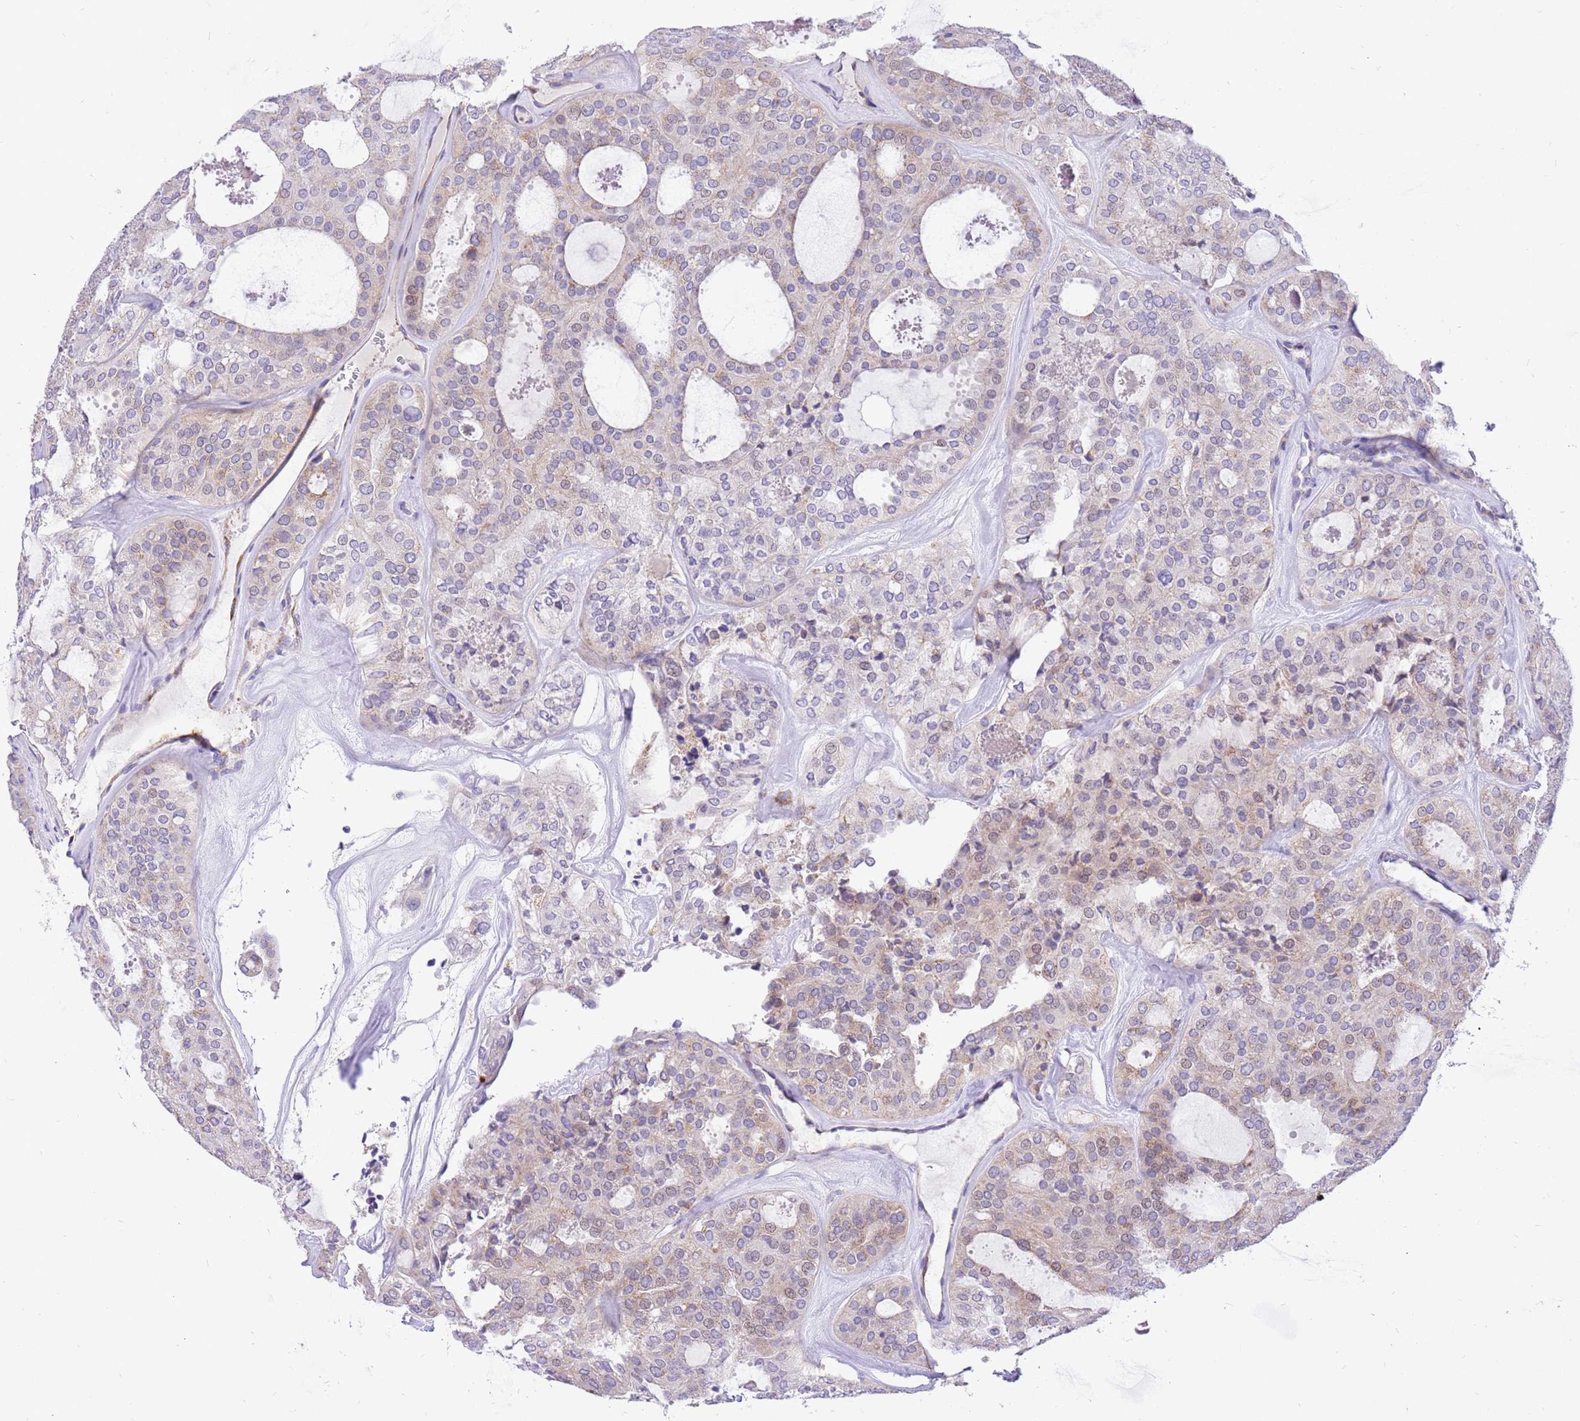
{"staining": {"intensity": "weak", "quantity": "<25%", "location": "cytoplasmic/membranous"}, "tissue": "thyroid cancer", "cell_type": "Tumor cells", "image_type": "cancer", "snomed": [{"axis": "morphology", "description": "Follicular adenoma carcinoma, NOS"}, {"axis": "topography", "description": "Thyroid gland"}], "caption": "High magnification brightfield microscopy of thyroid follicular adenoma carcinoma stained with DAB (3,3'-diaminobenzidine) (brown) and counterstained with hematoxylin (blue): tumor cells show no significant staining.", "gene": "COX17", "patient": {"sex": "male", "age": 75}}